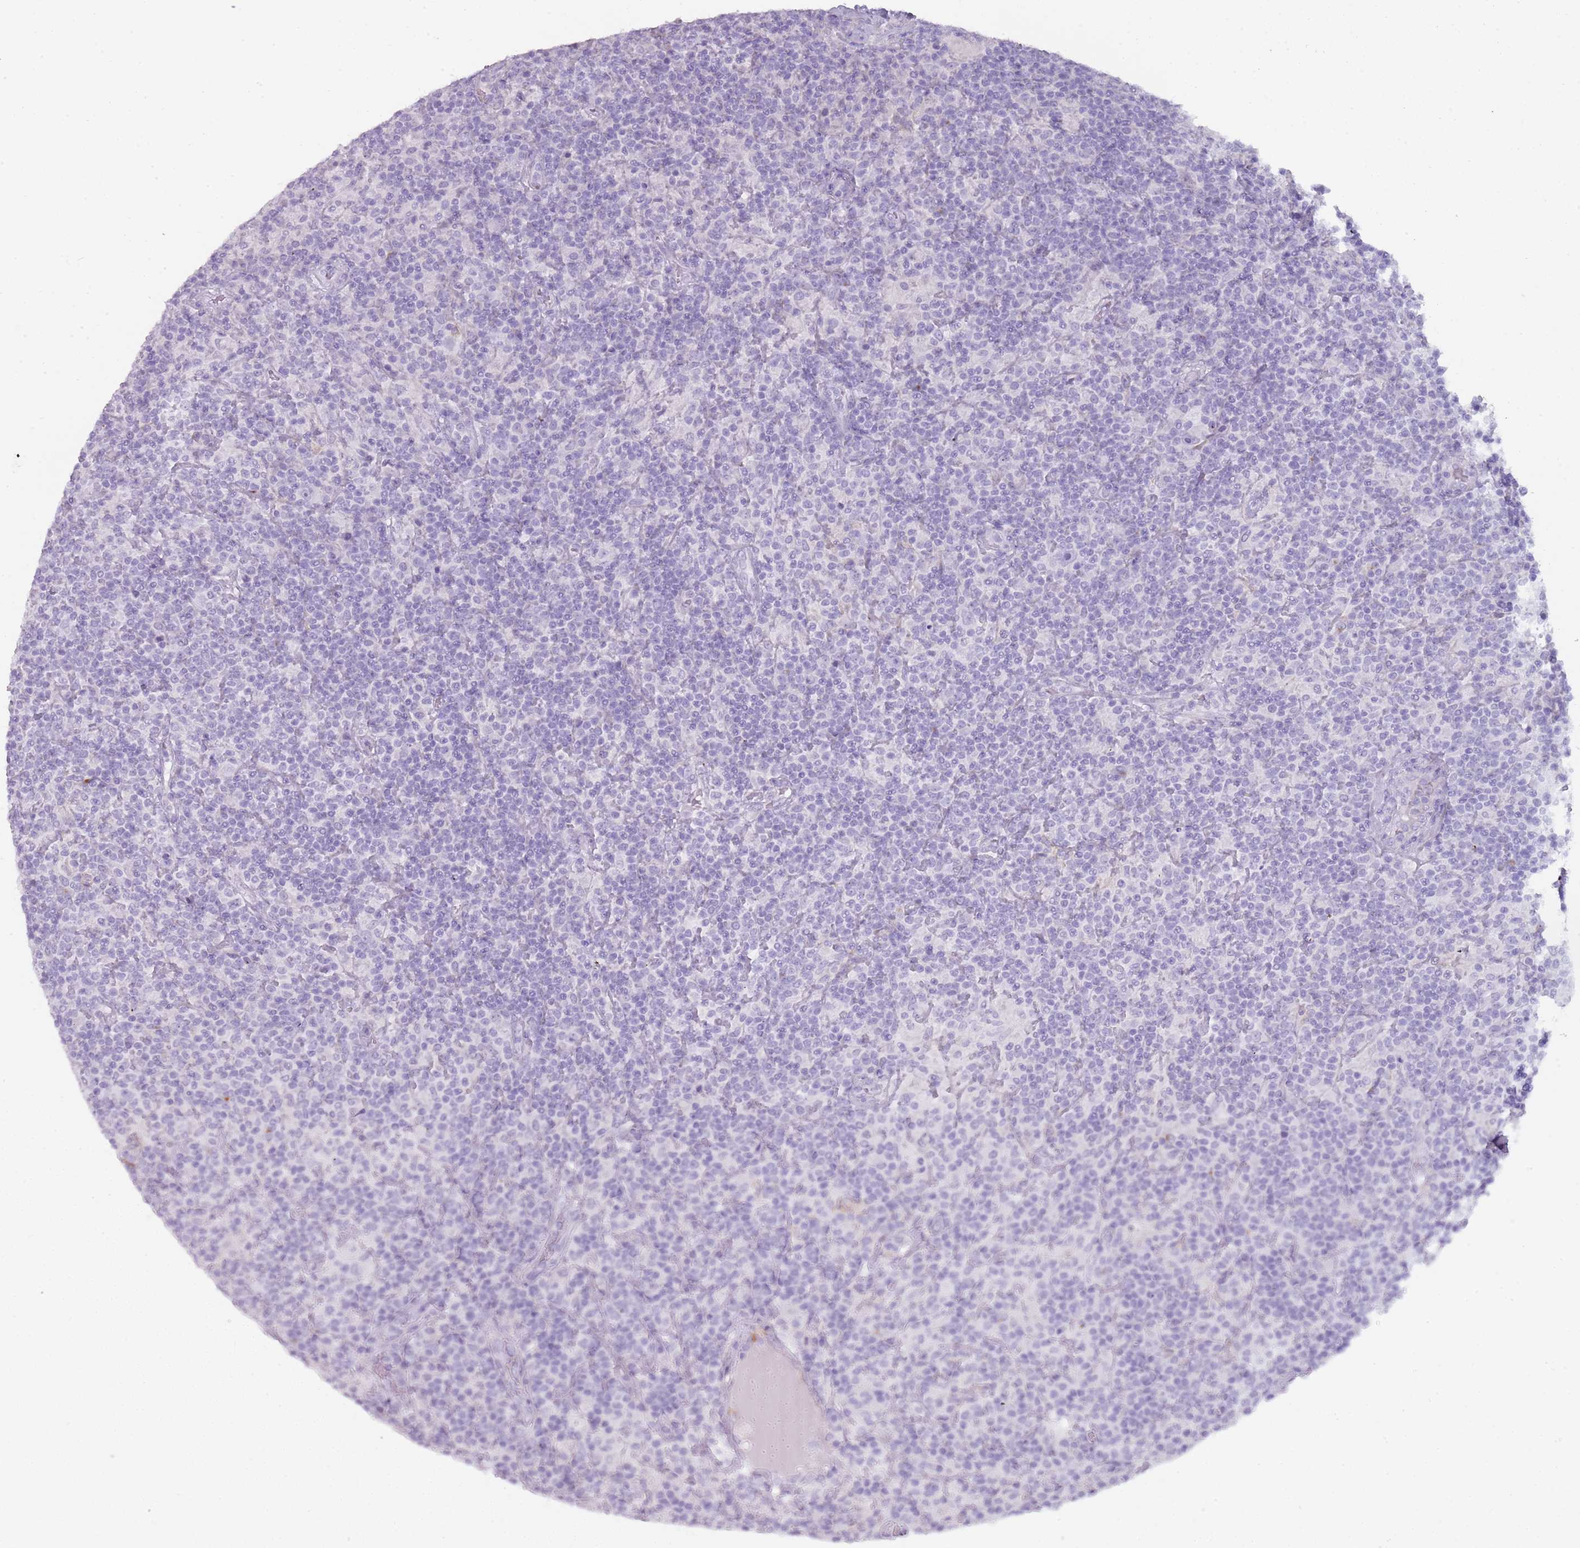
{"staining": {"intensity": "negative", "quantity": "none", "location": "none"}, "tissue": "lymphoma", "cell_type": "Tumor cells", "image_type": "cancer", "snomed": [{"axis": "morphology", "description": "Hodgkin's disease, NOS"}, {"axis": "topography", "description": "Lymph node"}], "caption": "An immunohistochemistry (IHC) image of Hodgkin's disease is shown. There is no staining in tumor cells of Hodgkin's disease. (DAB (3,3'-diaminobenzidine) immunohistochemistry (IHC) visualized using brightfield microscopy, high magnification).", "gene": "COLEC12", "patient": {"sex": "male", "age": 70}}